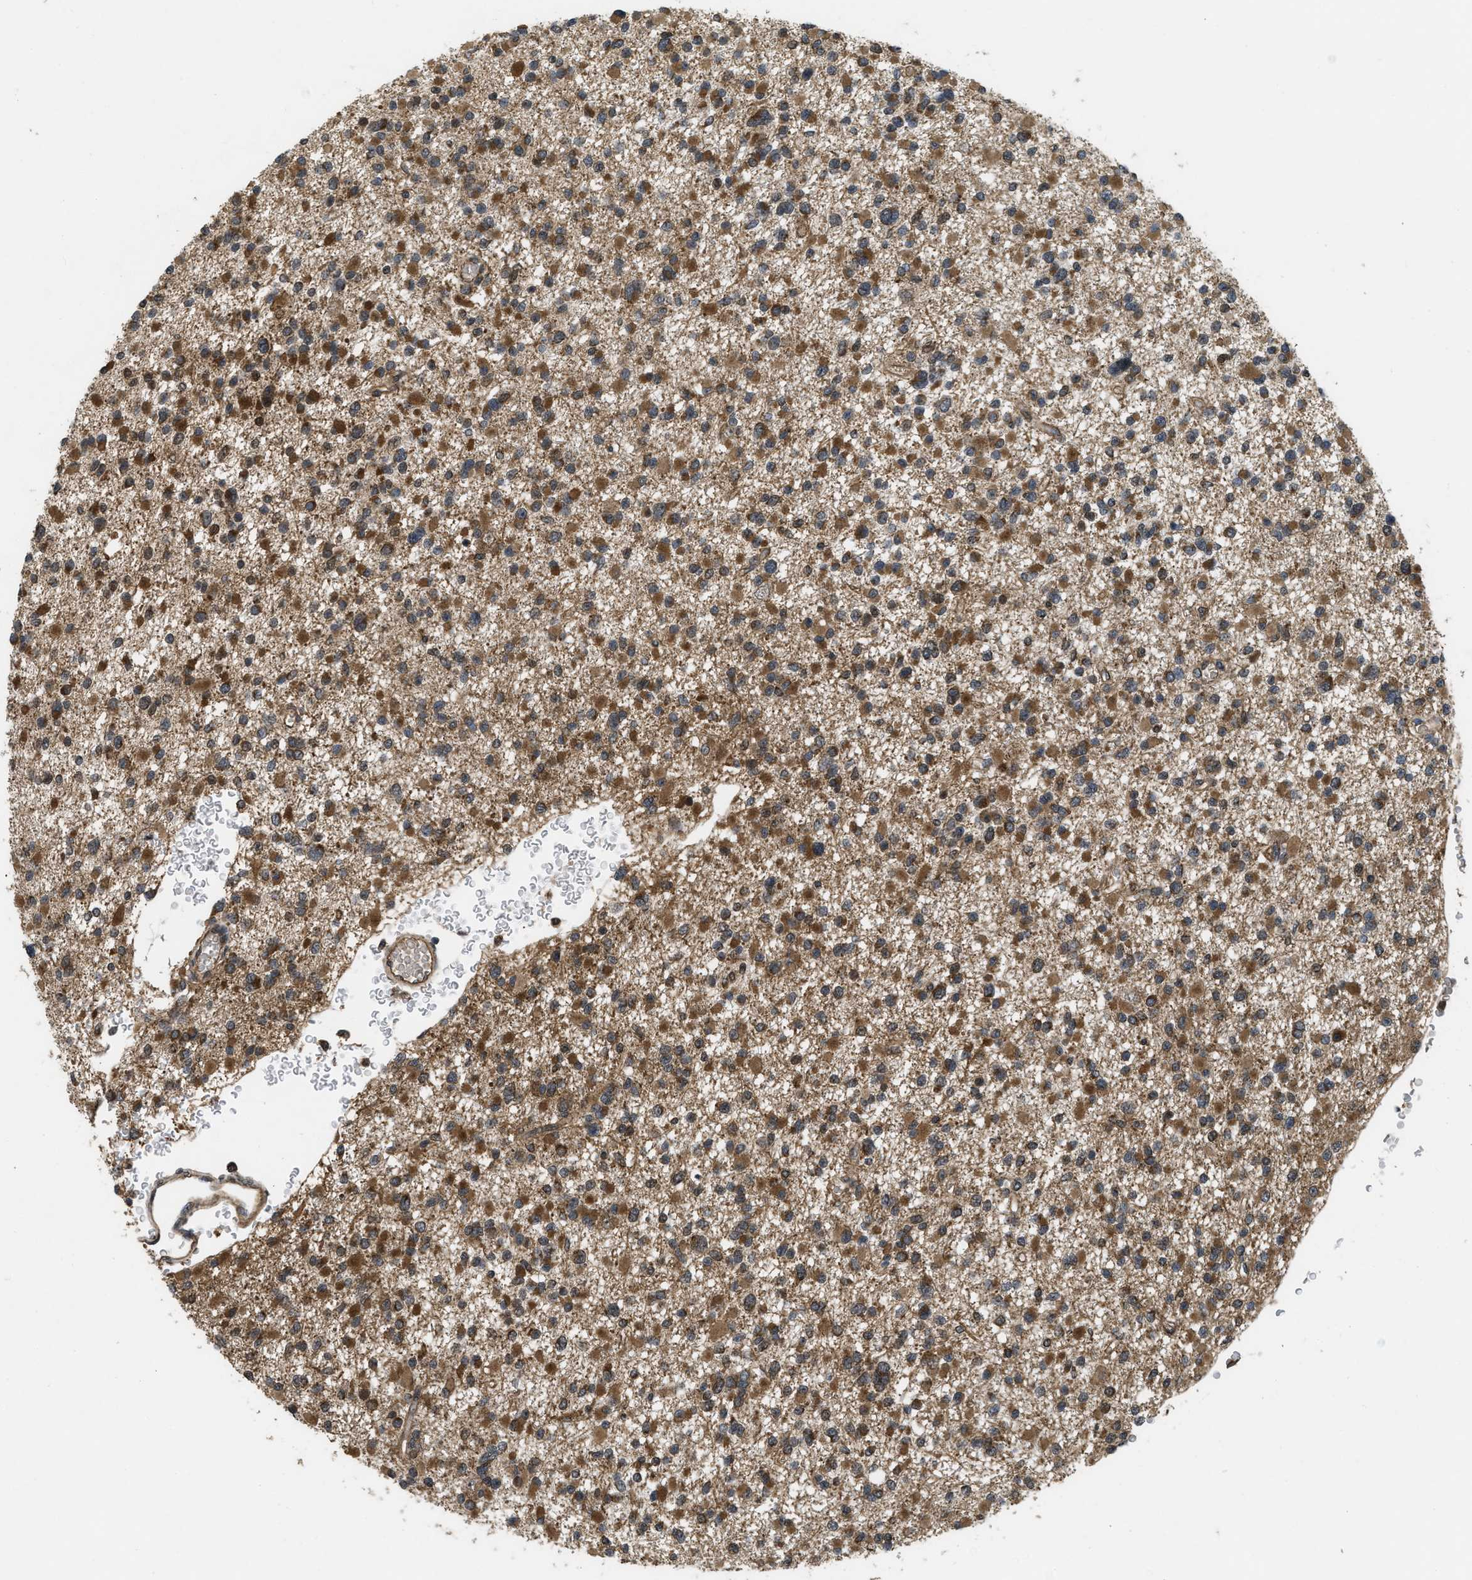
{"staining": {"intensity": "moderate", "quantity": ">75%", "location": "cytoplasmic/membranous"}, "tissue": "glioma", "cell_type": "Tumor cells", "image_type": "cancer", "snomed": [{"axis": "morphology", "description": "Glioma, malignant, Low grade"}, {"axis": "topography", "description": "Brain"}], "caption": "IHC image of malignant low-grade glioma stained for a protein (brown), which reveals medium levels of moderate cytoplasmic/membranous expression in approximately >75% of tumor cells.", "gene": "SPTLC1", "patient": {"sex": "female", "age": 22}}